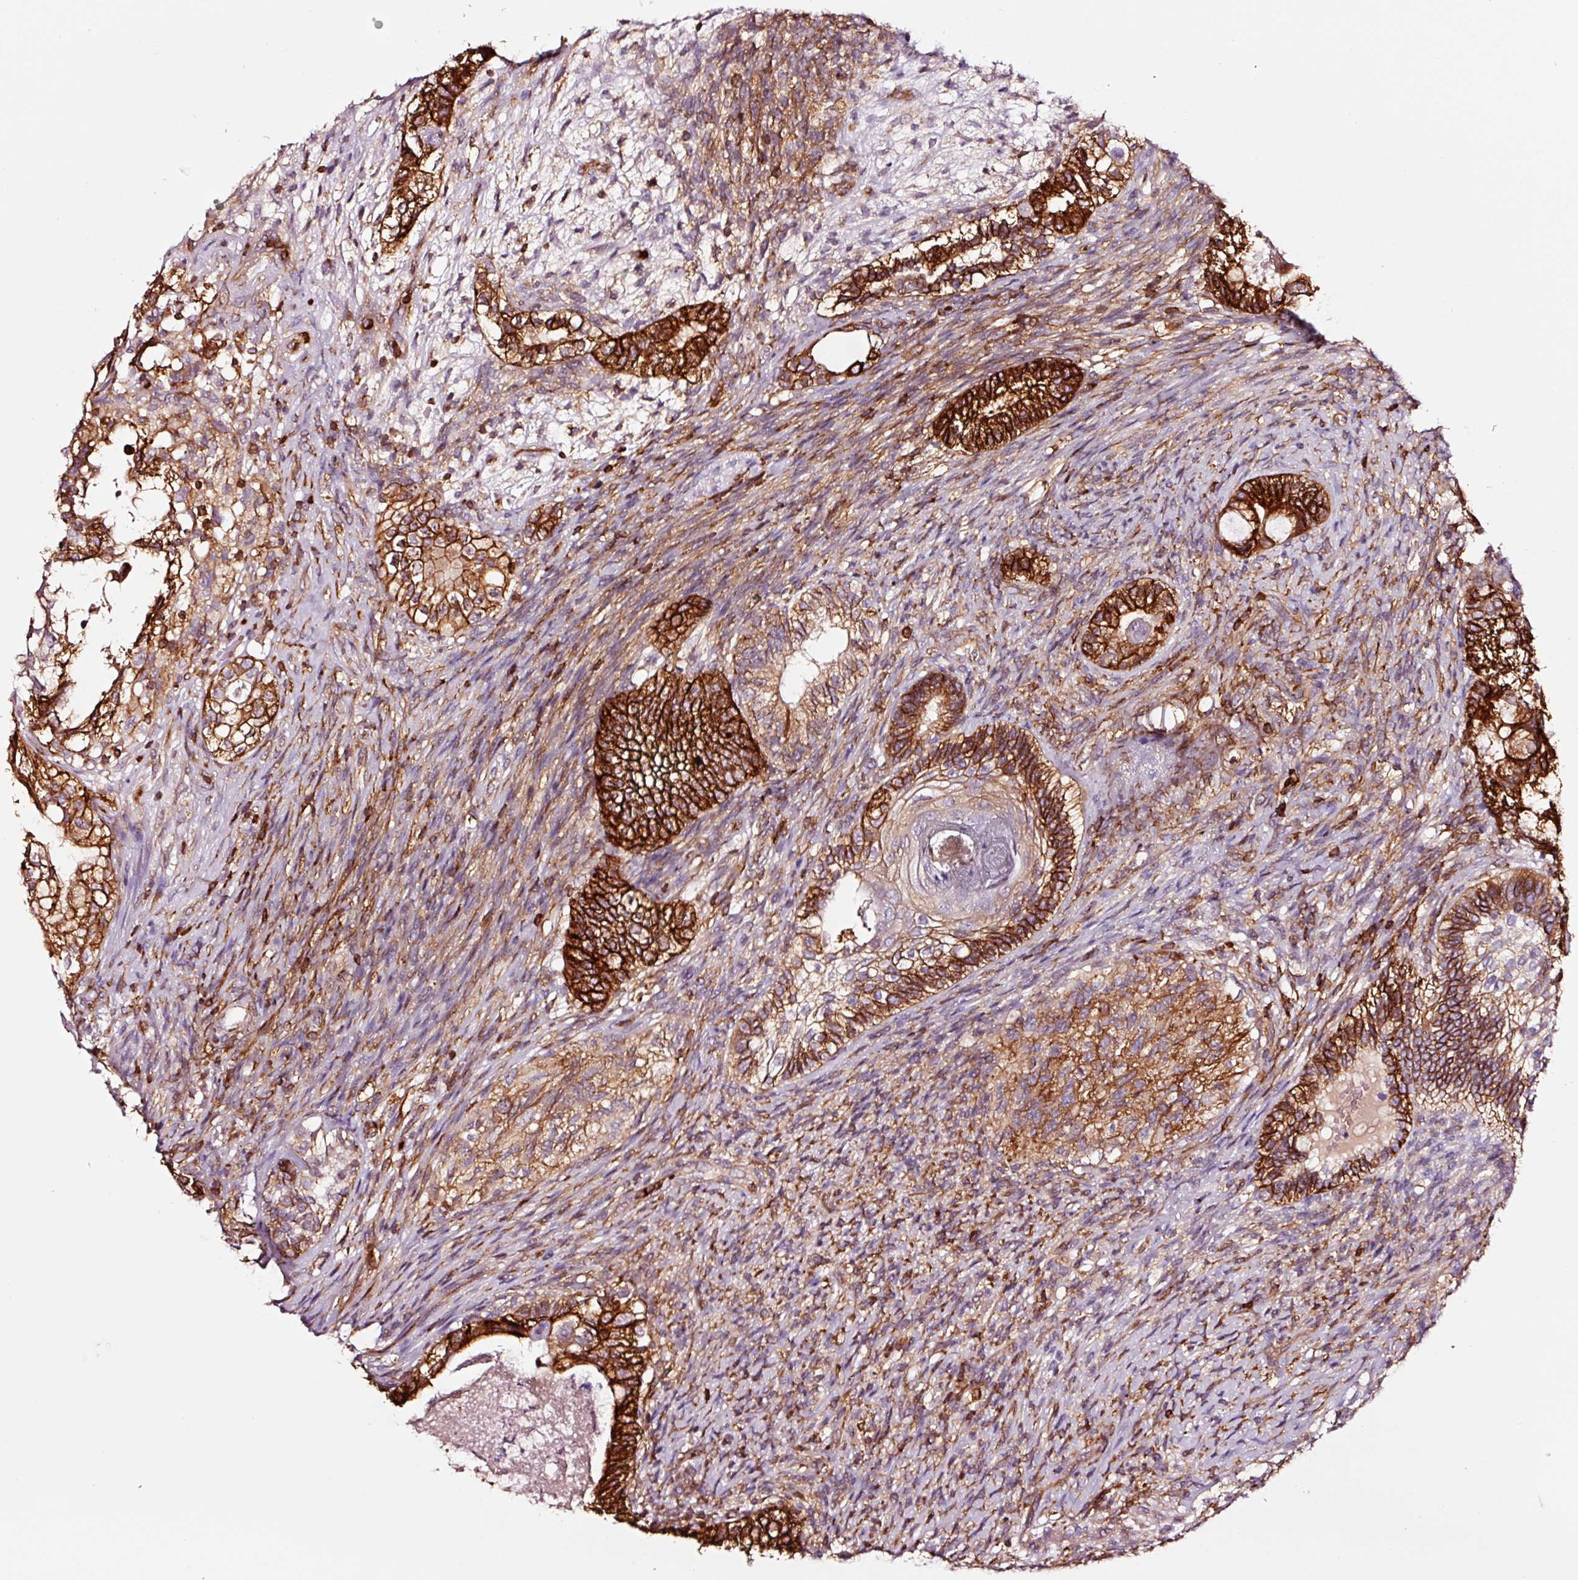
{"staining": {"intensity": "strong", "quantity": ">75%", "location": "cytoplasmic/membranous"}, "tissue": "testis cancer", "cell_type": "Tumor cells", "image_type": "cancer", "snomed": [{"axis": "morphology", "description": "Seminoma, NOS"}, {"axis": "morphology", "description": "Carcinoma, Embryonal, NOS"}, {"axis": "topography", "description": "Testis"}], "caption": "A high-resolution photomicrograph shows immunohistochemistry staining of testis seminoma, which reveals strong cytoplasmic/membranous staining in approximately >75% of tumor cells.", "gene": "ADD3", "patient": {"sex": "male", "age": 41}}